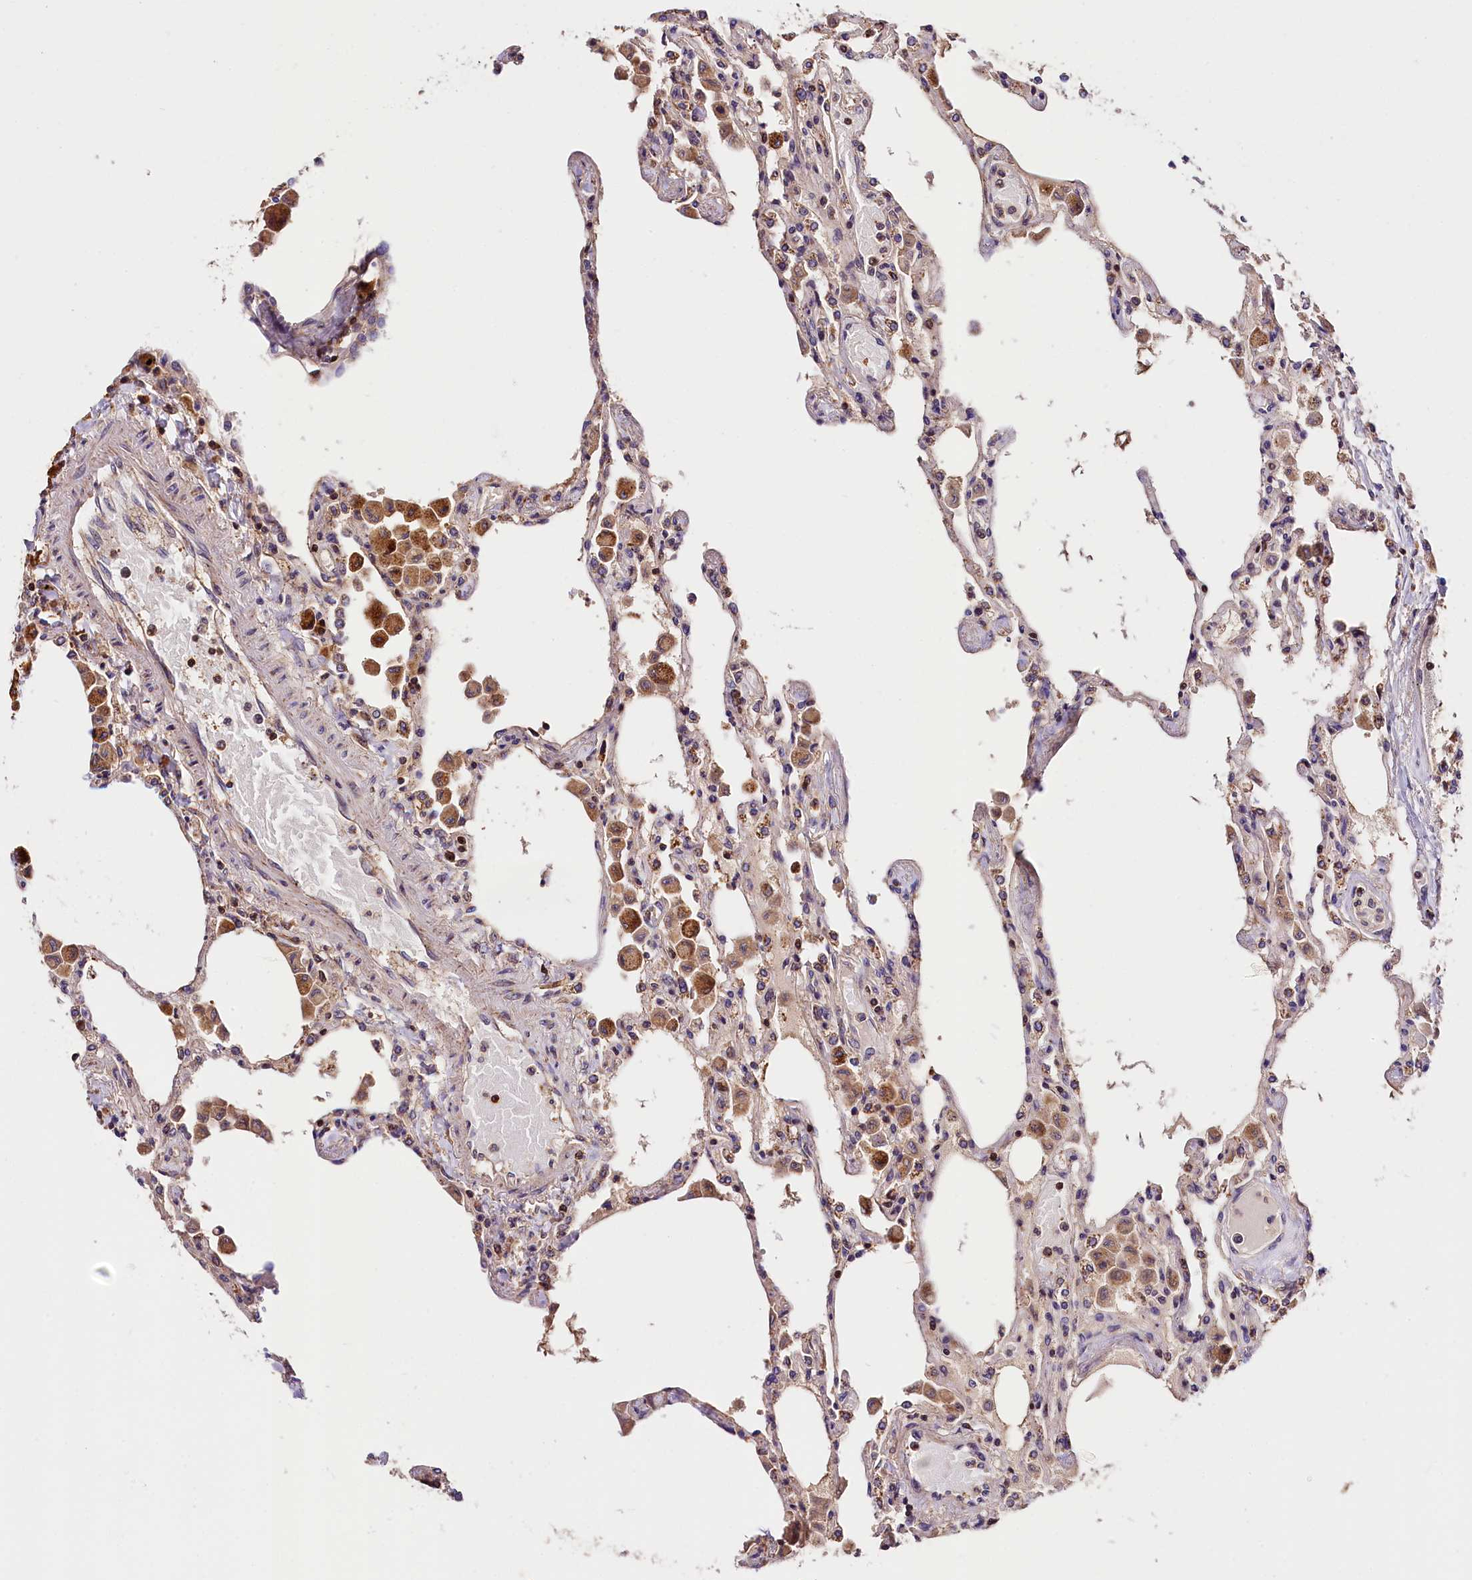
{"staining": {"intensity": "weak", "quantity": "<25%", "location": "cytoplasmic/membranous"}, "tissue": "lung", "cell_type": "Alveolar cells", "image_type": "normal", "snomed": [{"axis": "morphology", "description": "Normal tissue, NOS"}, {"axis": "topography", "description": "Bronchus"}, {"axis": "topography", "description": "Lung"}], "caption": "Immunohistochemistry of unremarkable human lung reveals no staining in alveolar cells.", "gene": "KPTN", "patient": {"sex": "female", "age": 49}}